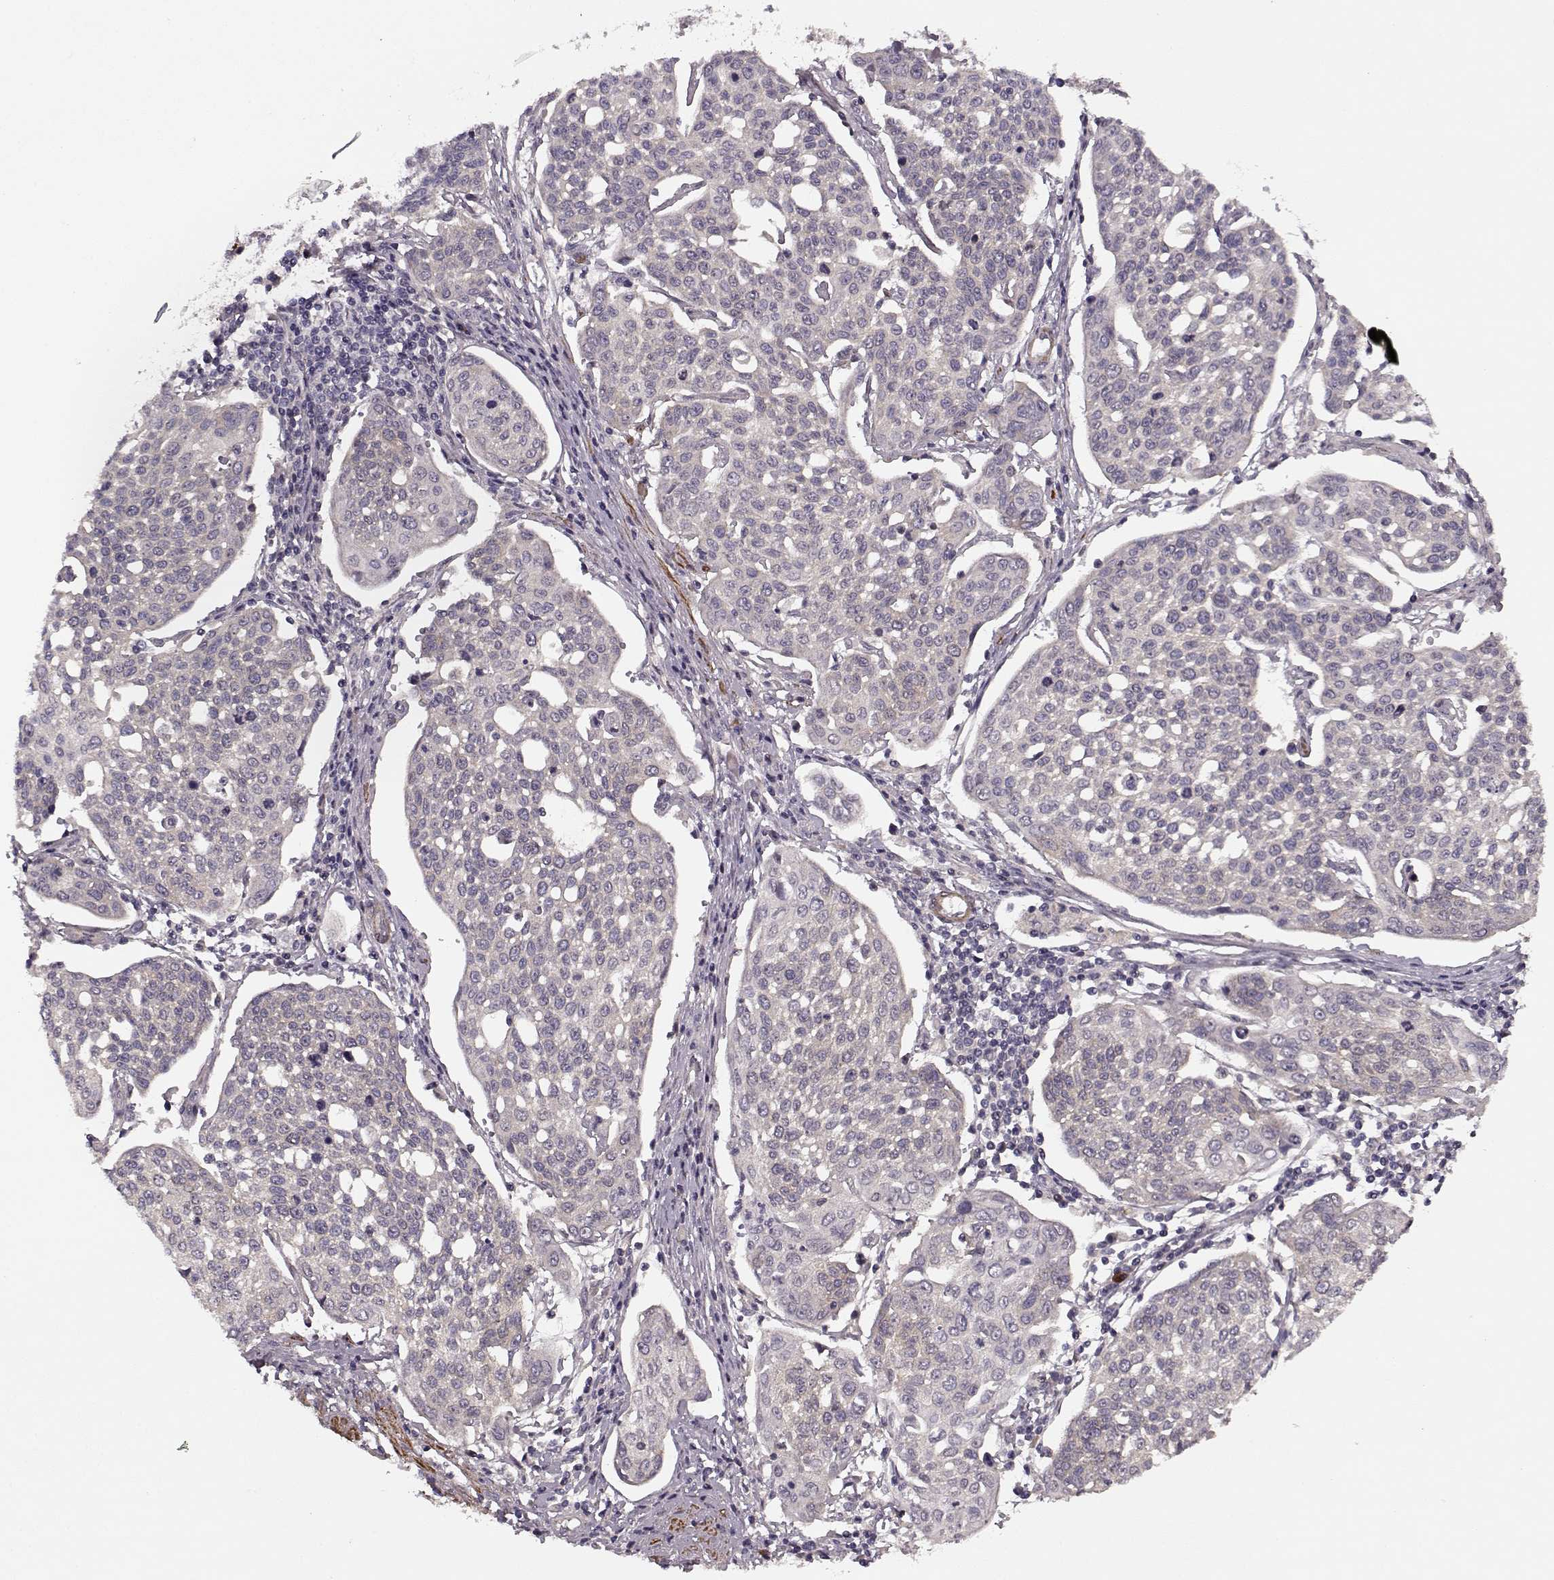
{"staining": {"intensity": "negative", "quantity": "none", "location": "none"}, "tissue": "cervical cancer", "cell_type": "Tumor cells", "image_type": "cancer", "snomed": [{"axis": "morphology", "description": "Squamous cell carcinoma, NOS"}, {"axis": "topography", "description": "Cervix"}], "caption": "DAB (3,3'-diaminobenzidine) immunohistochemical staining of human squamous cell carcinoma (cervical) displays no significant staining in tumor cells.", "gene": "SLAIN2", "patient": {"sex": "female", "age": 34}}